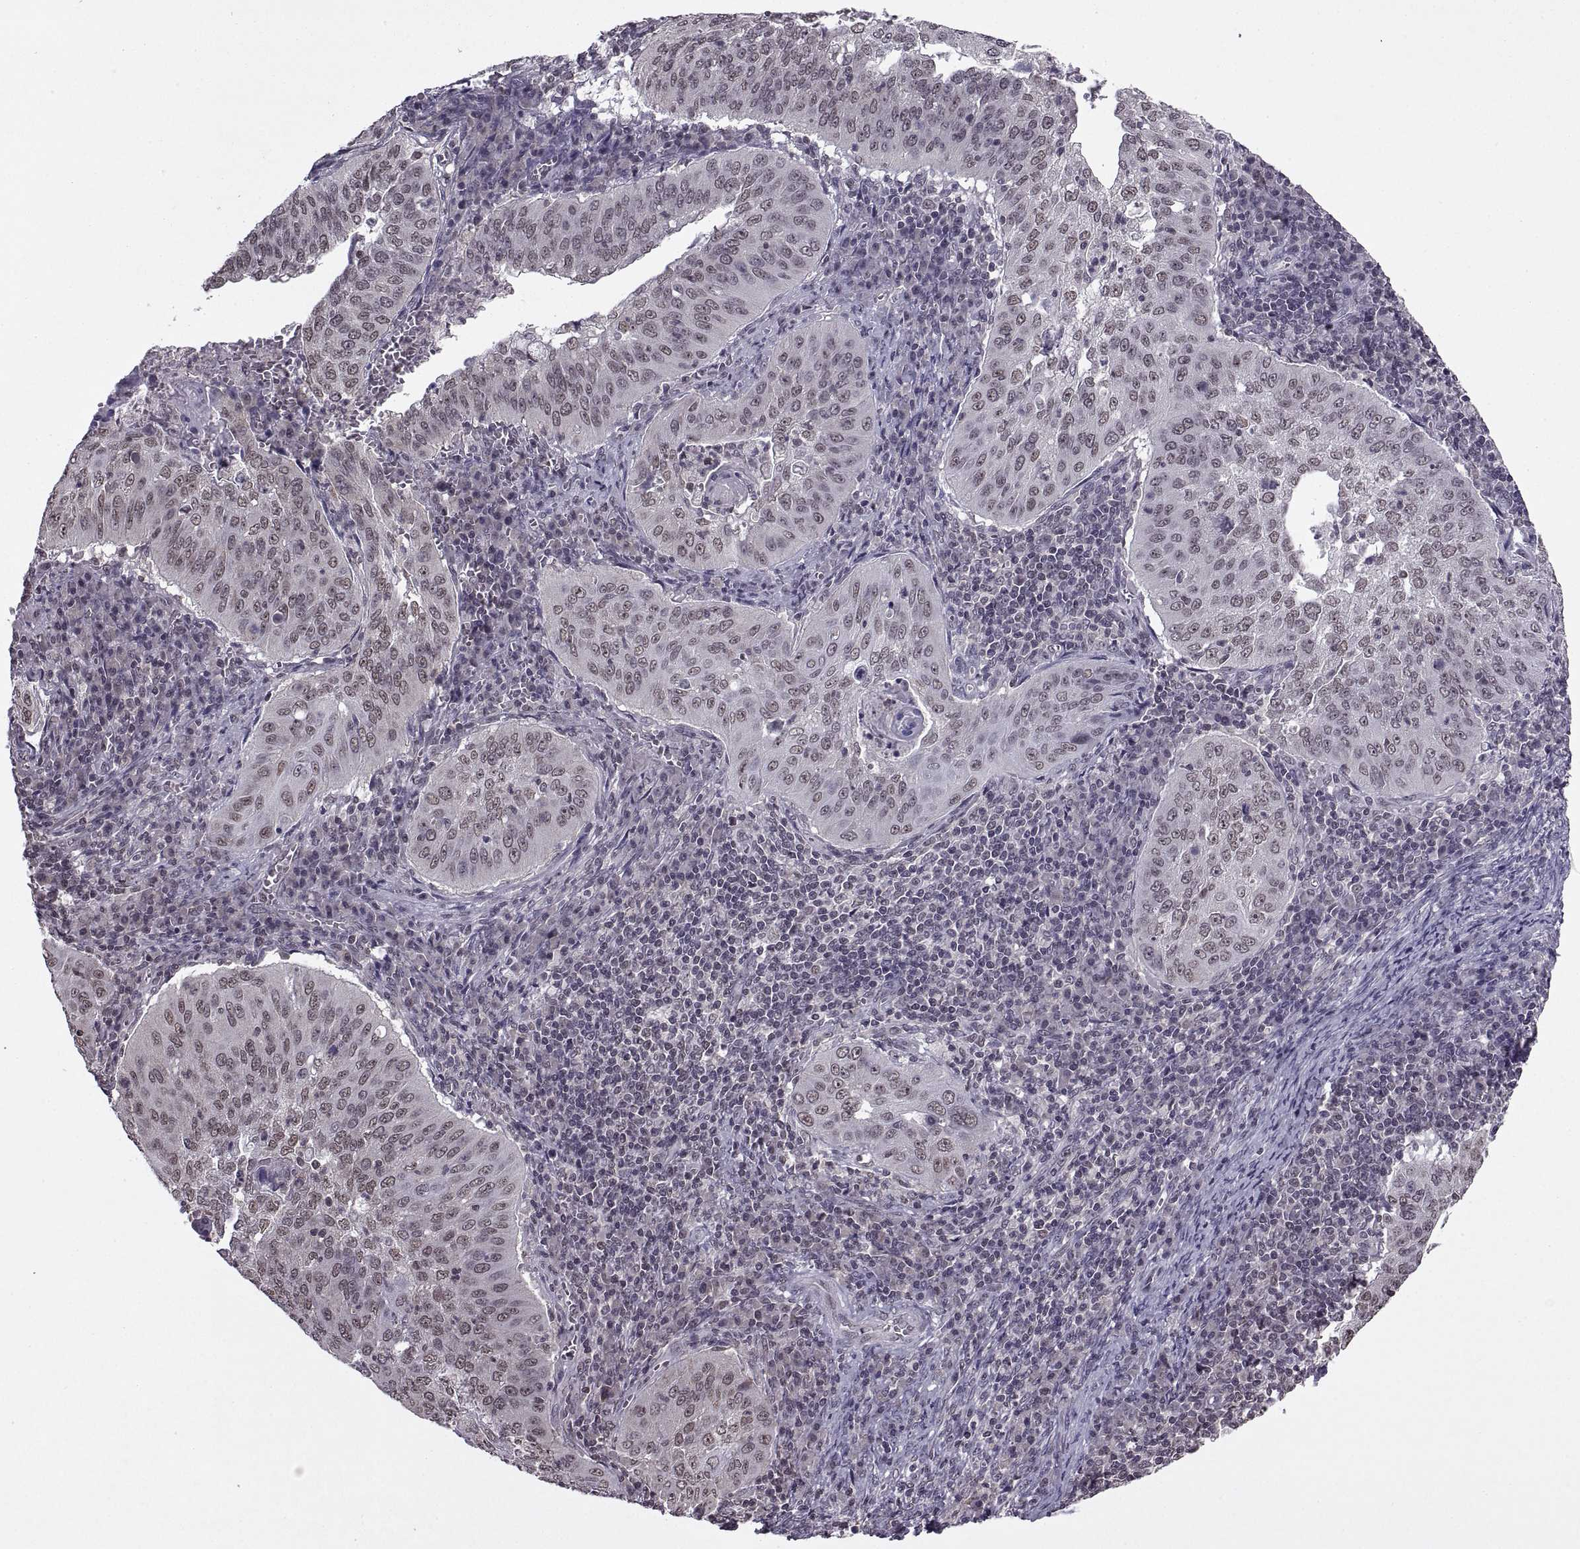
{"staining": {"intensity": "negative", "quantity": "none", "location": "none"}, "tissue": "cervical cancer", "cell_type": "Tumor cells", "image_type": "cancer", "snomed": [{"axis": "morphology", "description": "Squamous cell carcinoma, NOS"}, {"axis": "topography", "description": "Cervix"}], "caption": "Cervical cancer (squamous cell carcinoma) was stained to show a protein in brown. There is no significant expression in tumor cells.", "gene": "INTS3", "patient": {"sex": "female", "age": 39}}